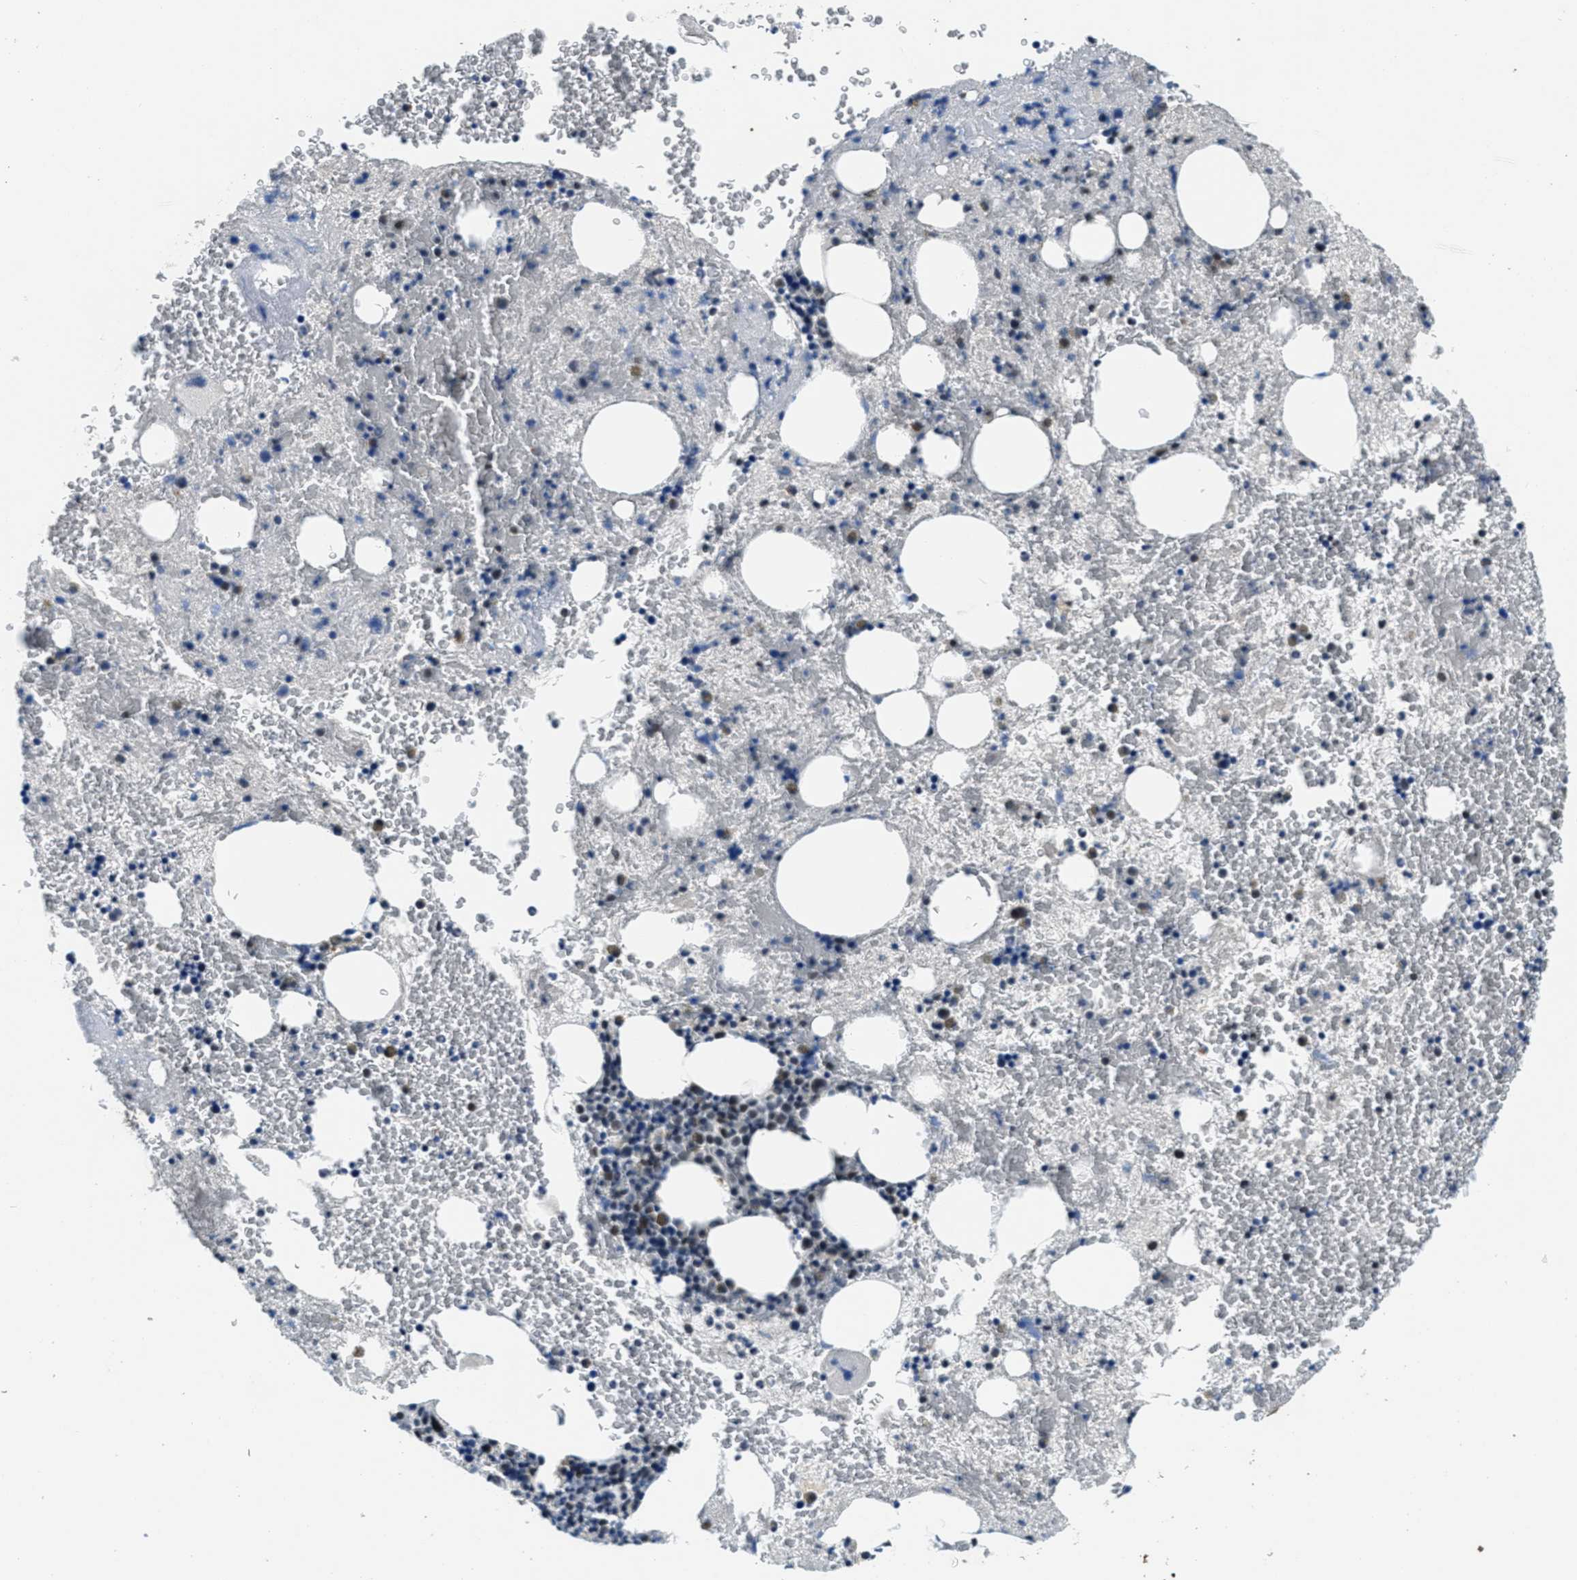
{"staining": {"intensity": "moderate", "quantity": "<25%", "location": "nuclear"}, "tissue": "bone marrow", "cell_type": "Hematopoietic cells", "image_type": "normal", "snomed": [{"axis": "morphology", "description": "Normal tissue, NOS"}, {"axis": "morphology", "description": "Inflammation, NOS"}, {"axis": "topography", "description": "Bone marrow"}], "caption": "Immunohistochemical staining of unremarkable bone marrow demonstrates low levels of moderate nuclear staining in about <25% of hematopoietic cells. Using DAB (brown) and hematoxylin (blue) stains, captured at high magnification using brightfield microscopy.", "gene": "SSB", "patient": {"sex": "male", "age": 63}}